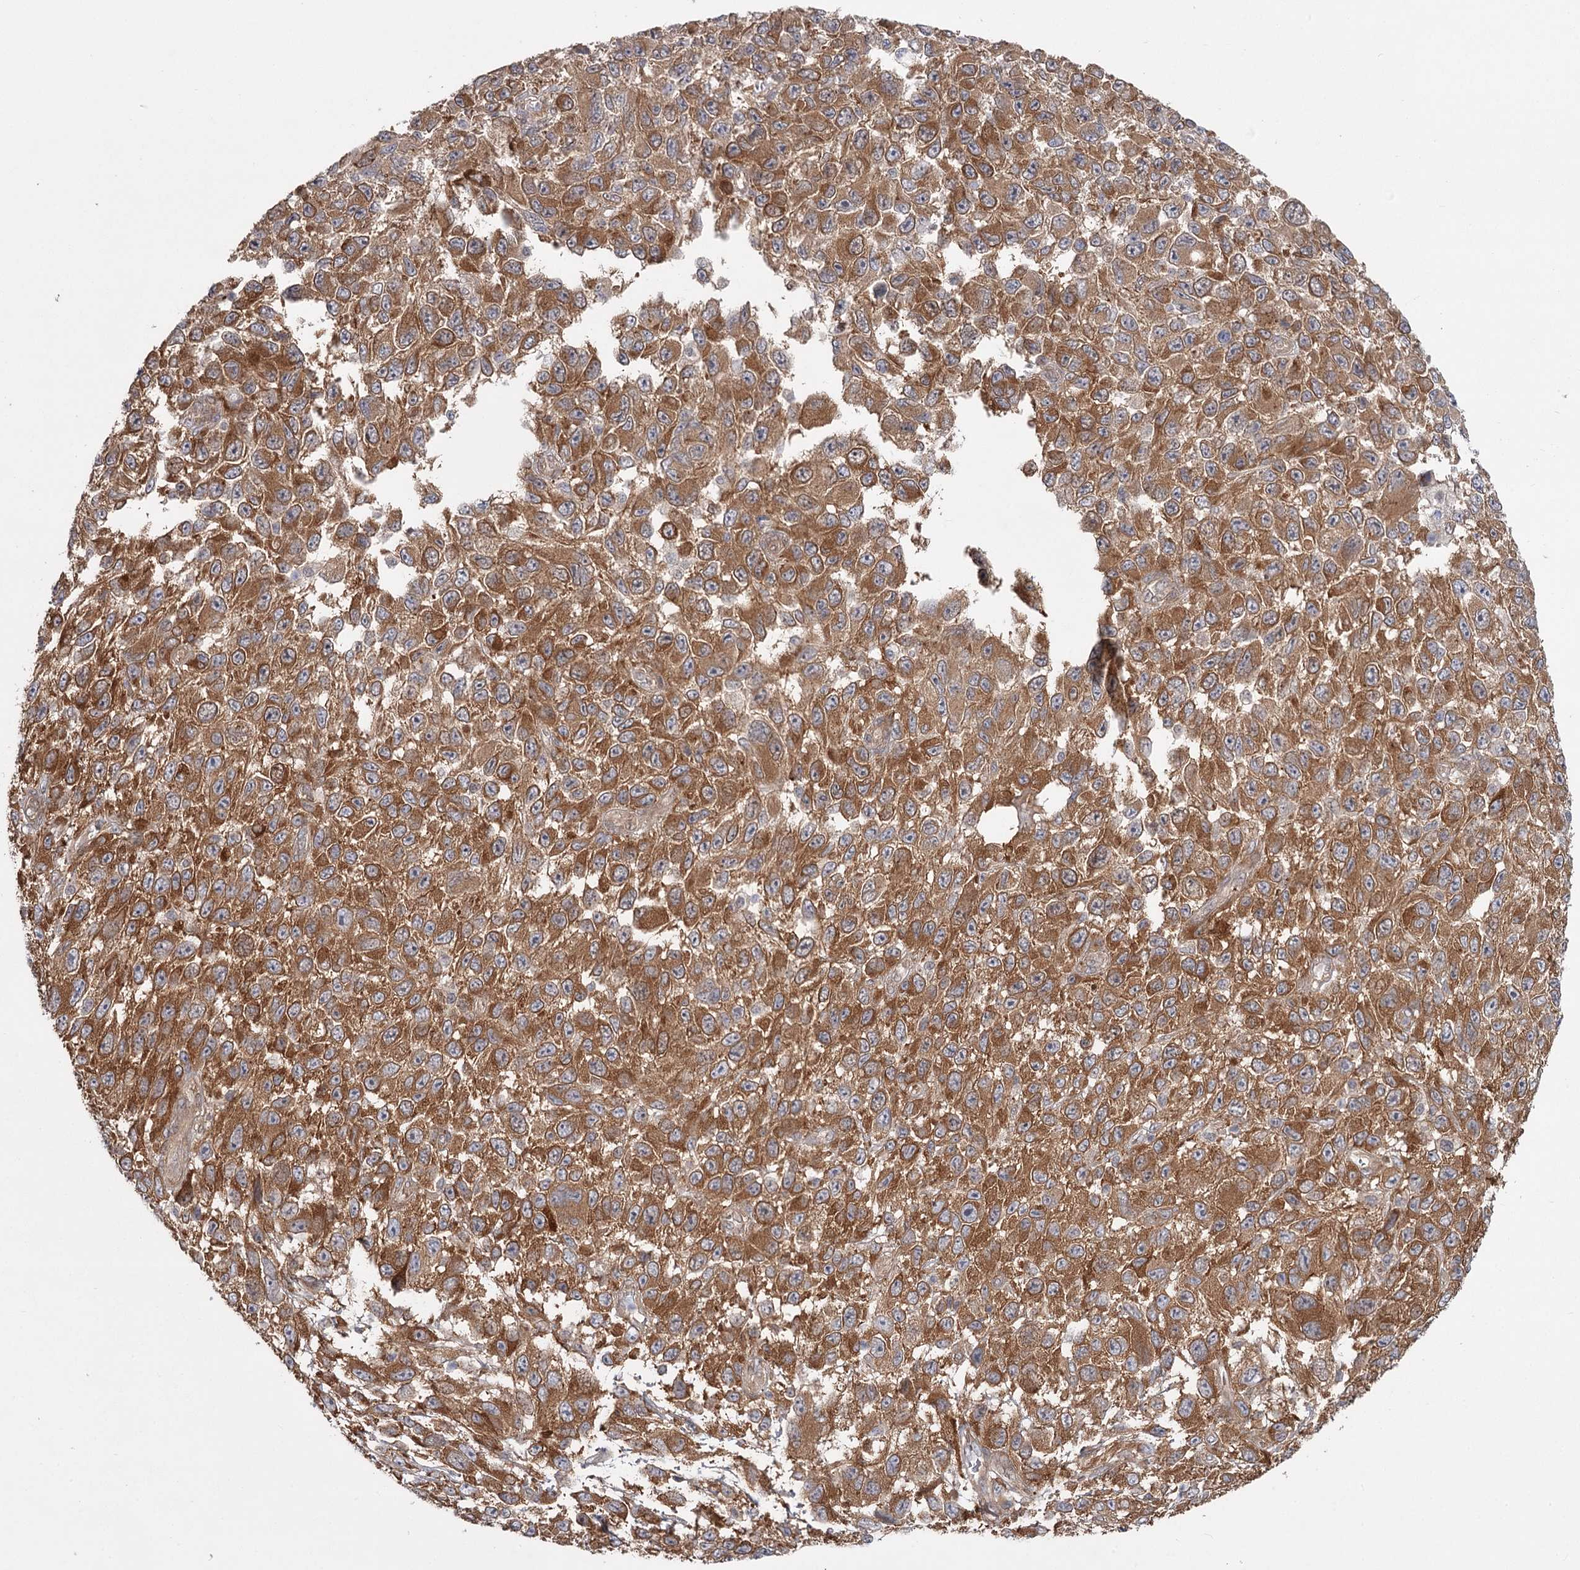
{"staining": {"intensity": "moderate", "quantity": ">75%", "location": "cytoplasmic/membranous"}, "tissue": "melanoma", "cell_type": "Tumor cells", "image_type": "cancer", "snomed": [{"axis": "morphology", "description": "Malignant melanoma, NOS"}, {"axis": "topography", "description": "Skin"}], "caption": "Approximately >75% of tumor cells in human melanoma demonstrate moderate cytoplasmic/membranous protein staining as visualized by brown immunohistochemical staining.", "gene": "CCNG2", "patient": {"sex": "female", "age": 96}}